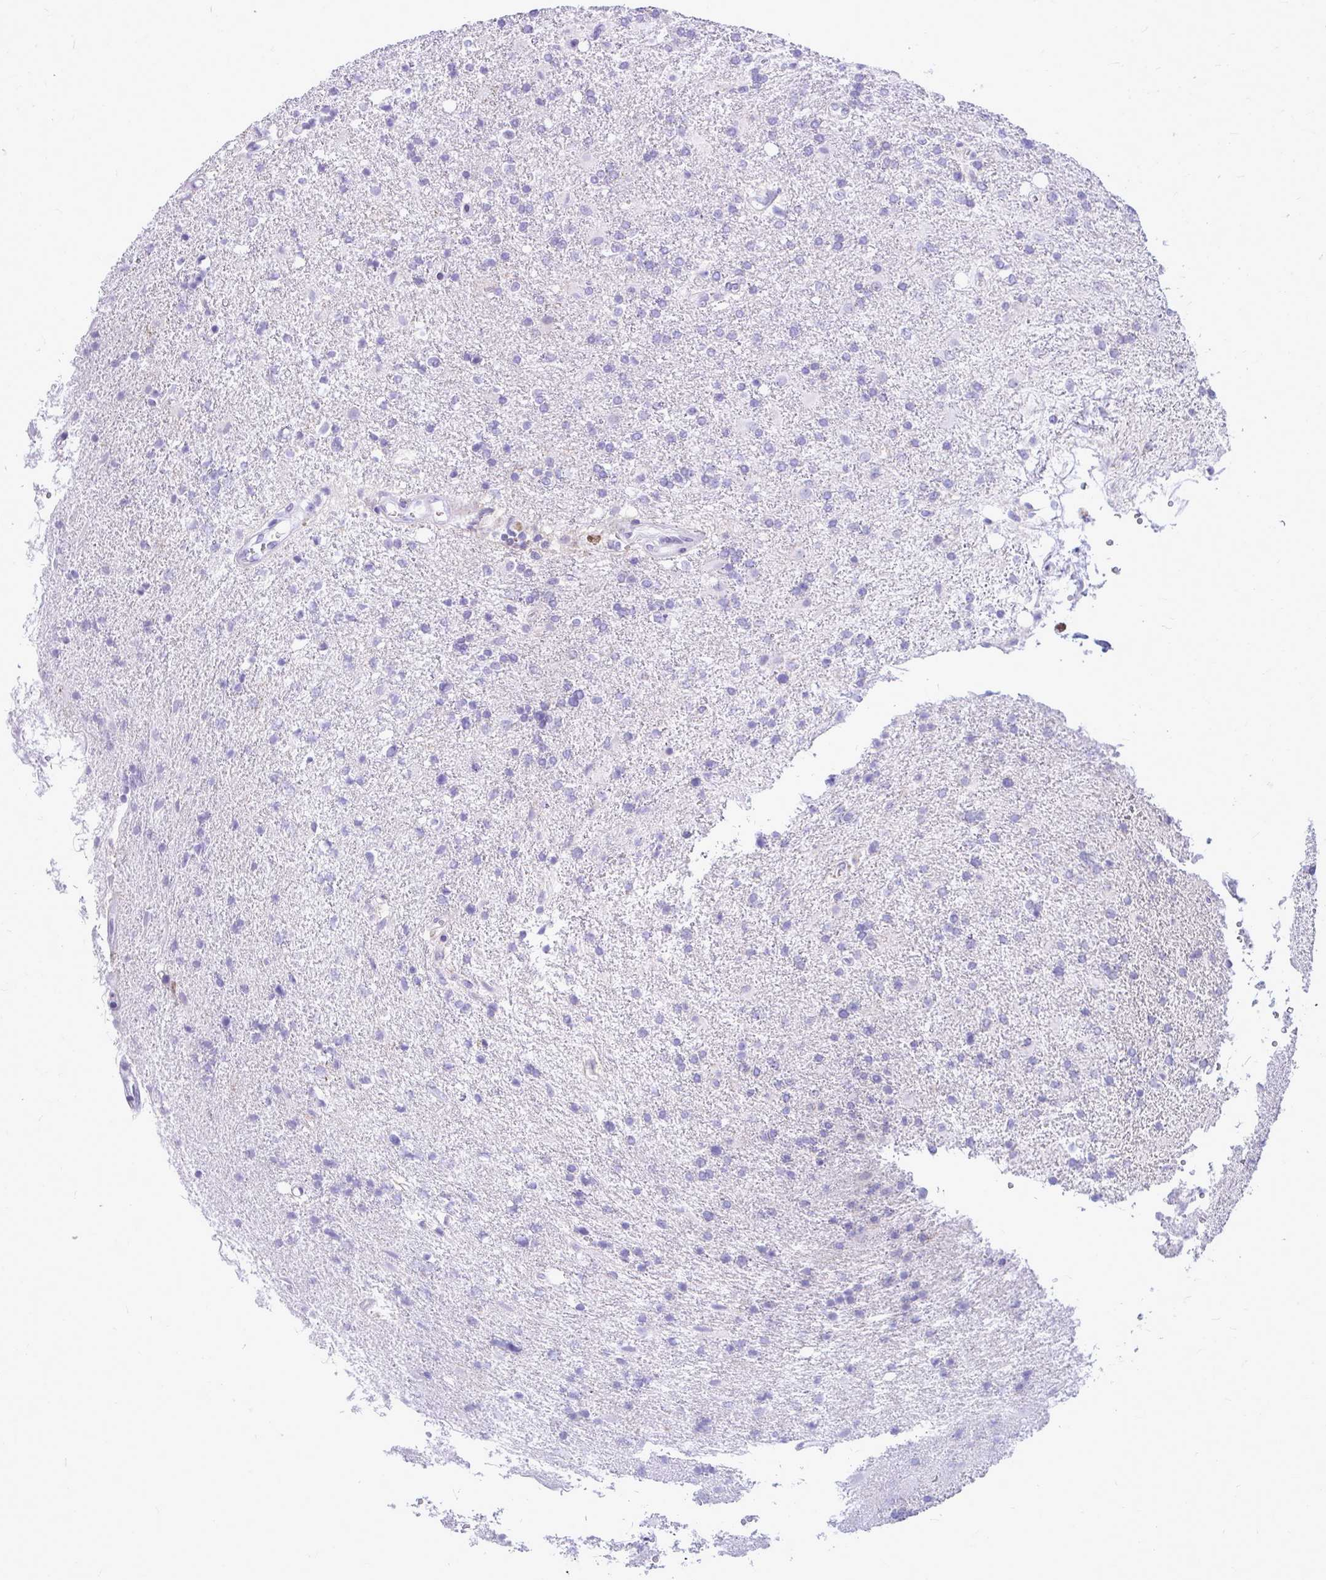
{"staining": {"intensity": "negative", "quantity": "none", "location": "none"}, "tissue": "glioma", "cell_type": "Tumor cells", "image_type": "cancer", "snomed": [{"axis": "morphology", "description": "Glioma, malignant, High grade"}, {"axis": "topography", "description": "Brain"}], "caption": "Tumor cells are negative for protein expression in human malignant high-grade glioma.", "gene": "ZSCAN25", "patient": {"sex": "male", "age": 56}}